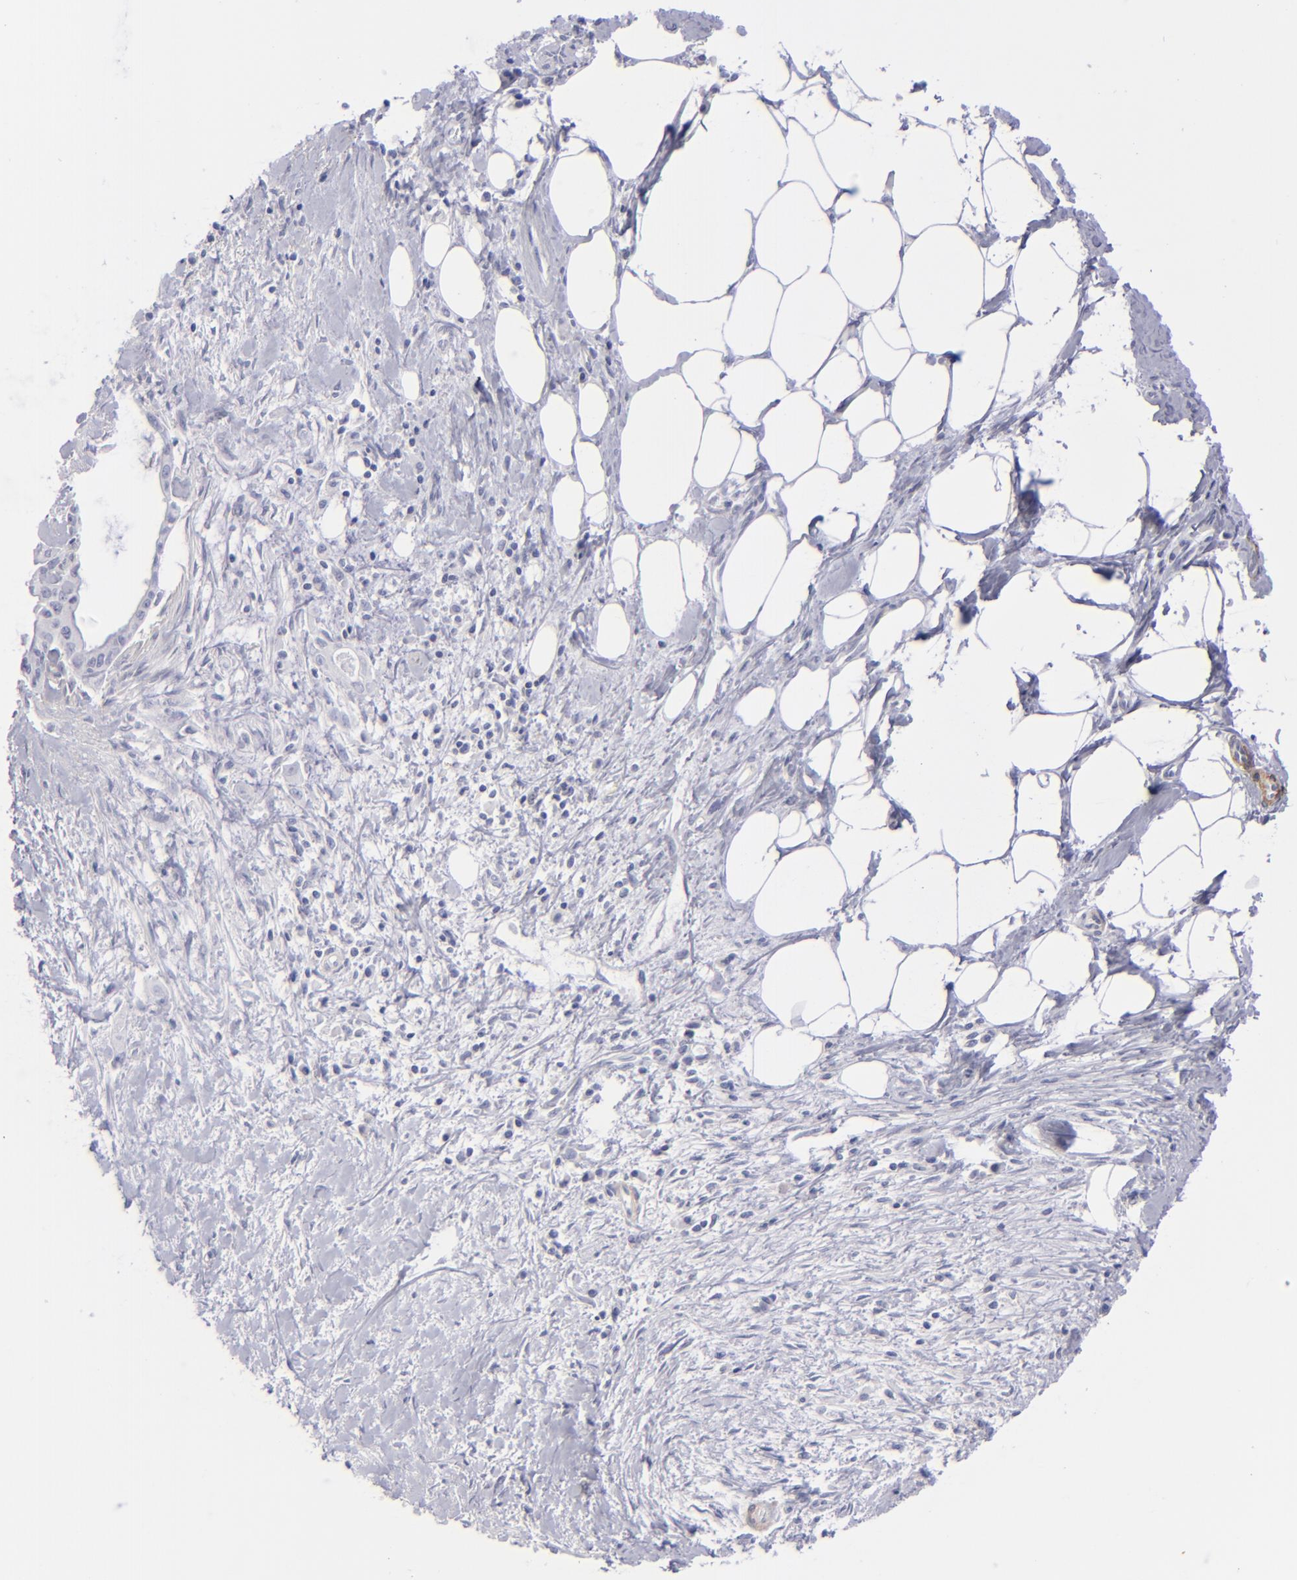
{"staining": {"intensity": "negative", "quantity": "none", "location": "none"}, "tissue": "pancreatic cancer", "cell_type": "Tumor cells", "image_type": "cancer", "snomed": [{"axis": "morphology", "description": "Adenocarcinoma, NOS"}, {"axis": "topography", "description": "Pancreas"}], "caption": "High power microscopy photomicrograph of an immunohistochemistry (IHC) histopathology image of pancreatic cancer, revealing no significant positivity in tumor cells.", "gene": "MYH11", "patient": {"sex": "male", "age": 59}}